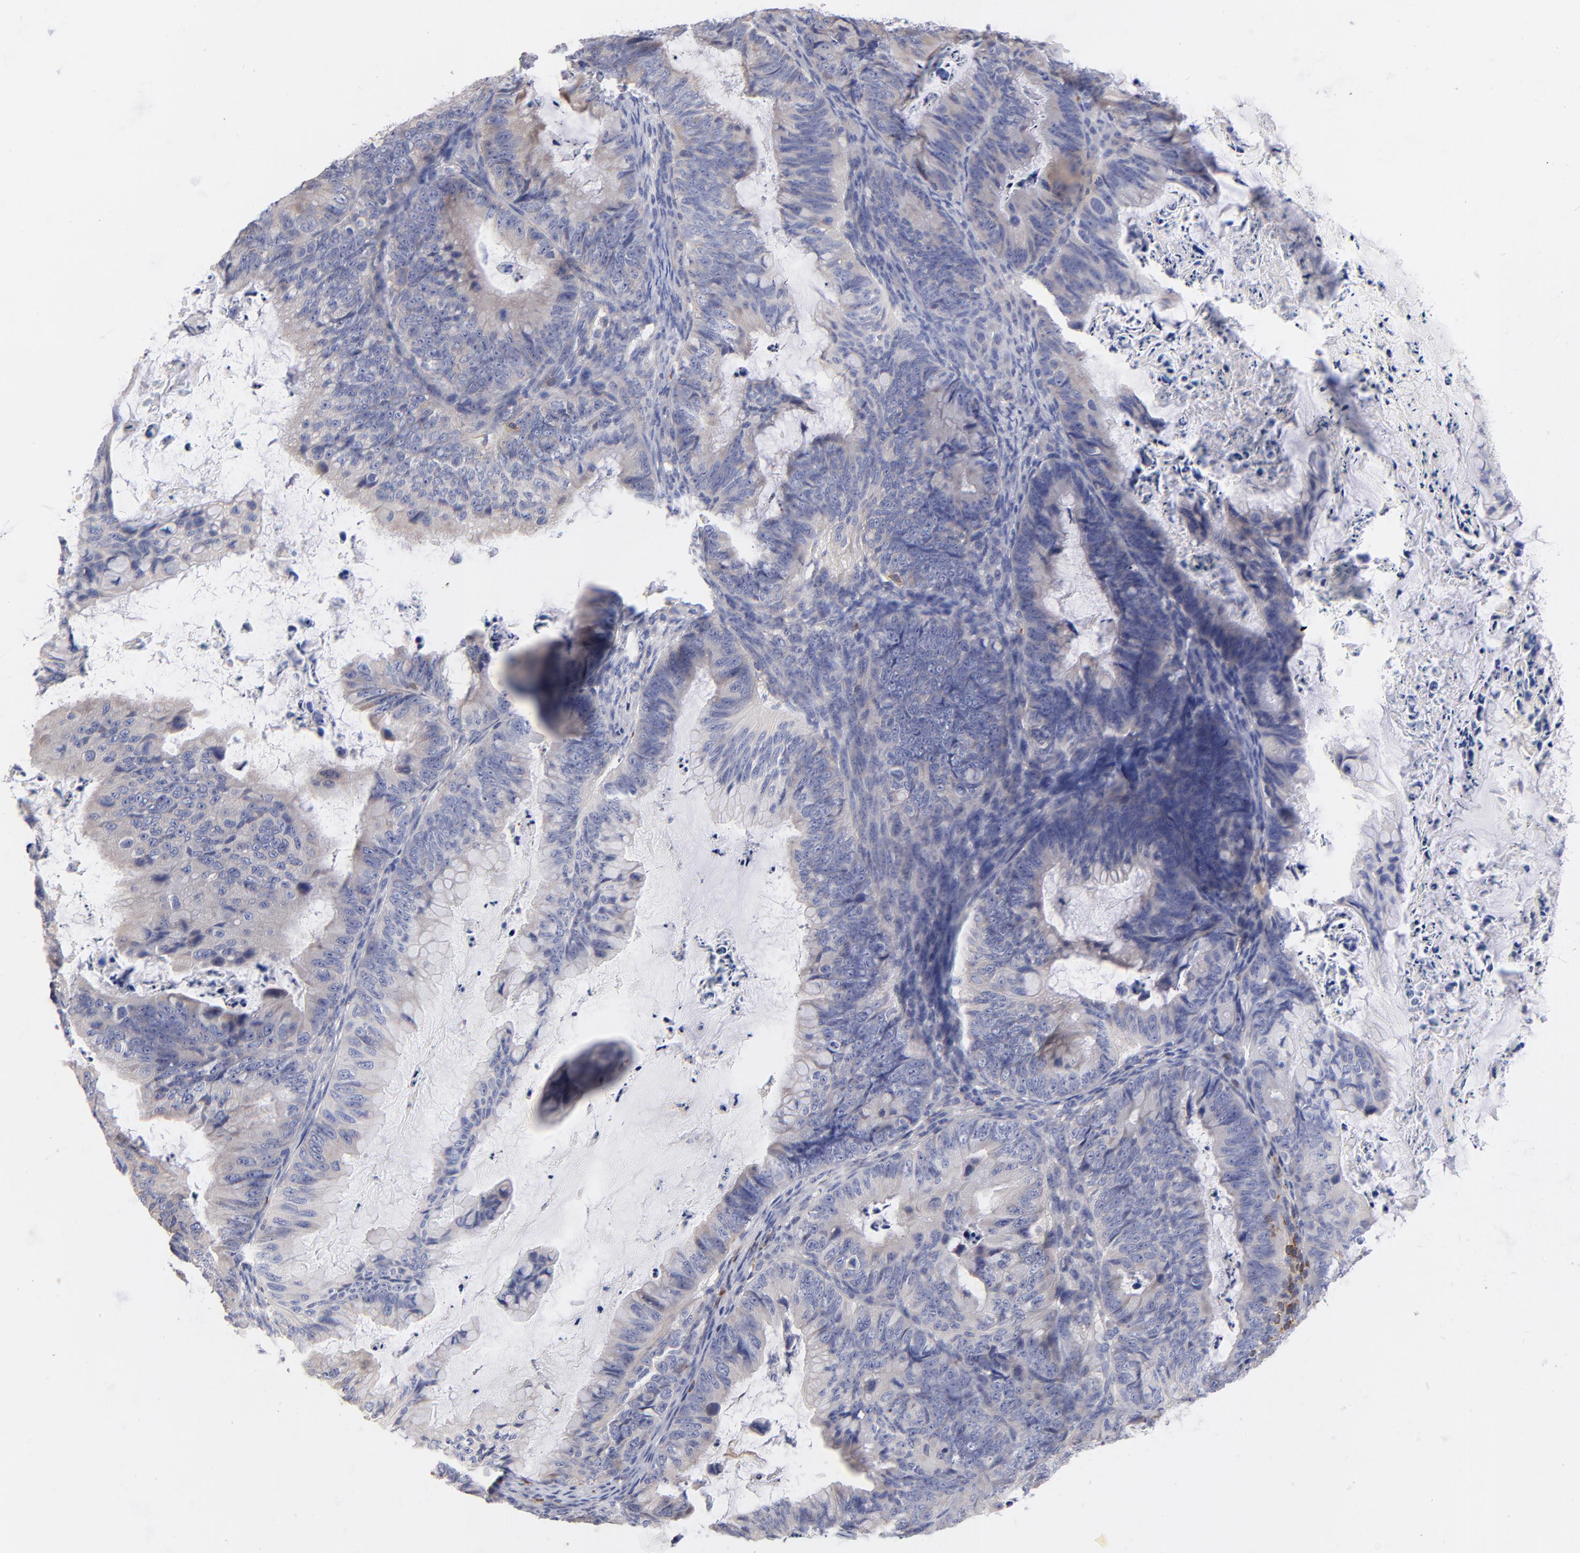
{"staining": {"intensity": "weak", "quantity": "<25%", "location": "cytoplasmic/membranous"}, "tissue": "ovarian cancer", "cell_type": "Tumor cells", "image_type": "cancer", "snomed": [{"axis": "morphology", "description": "Cystadenocarcinoma, mucinous, NOS"}, {"axis": "topography", "description": "Ovary"}], "caption": "IHC histopathology image of ovarian mucinous cystadenocarcinoma stained for a protein (brown), which demonstrates no staining in tumor cells.", "gene": "KREMEN2", "patient": {"sex": "female", "age": 36}}